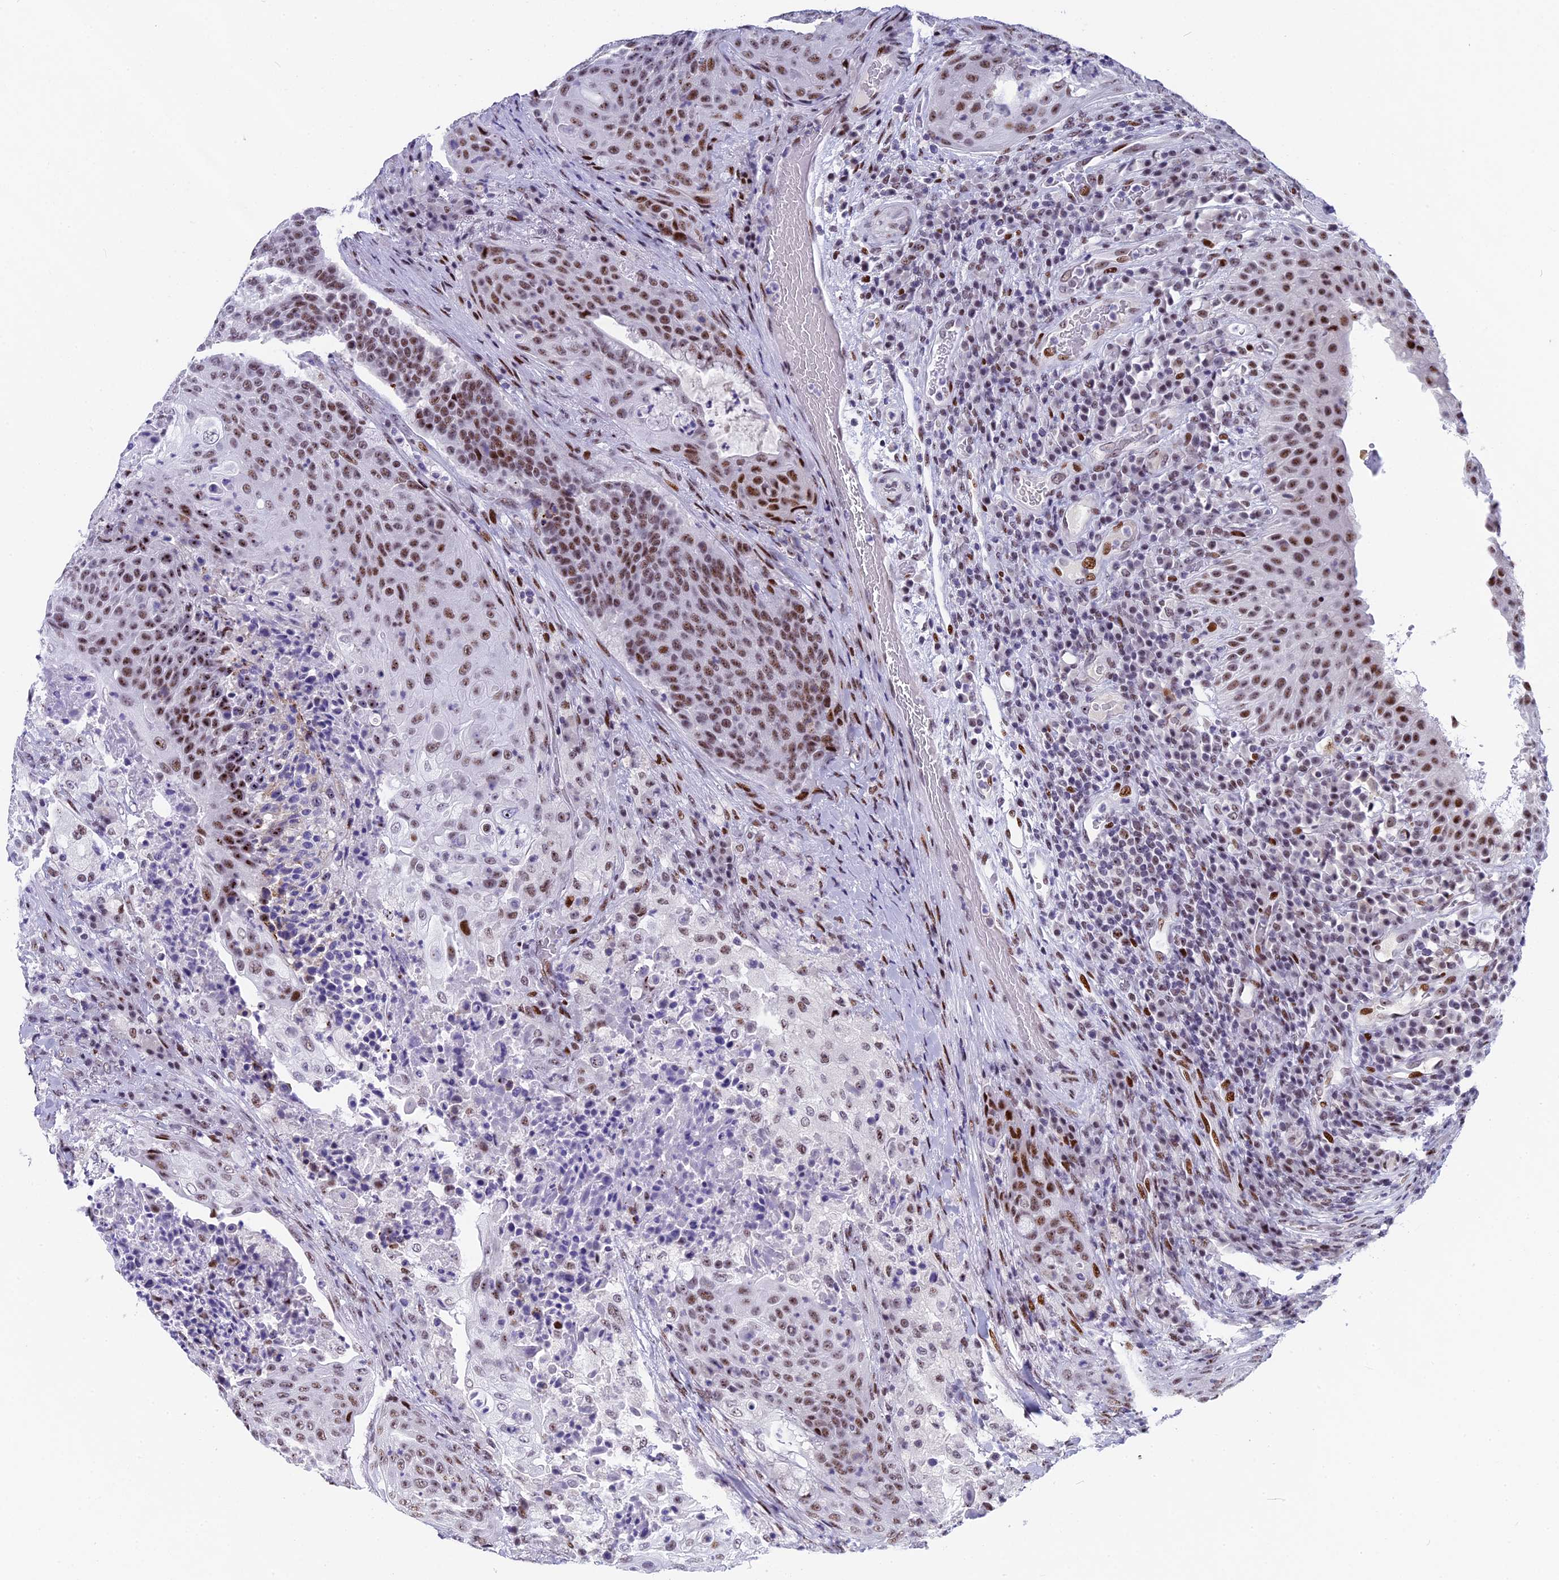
{"staining": {"intensity": "moderate", "quantity": ">75%", "location": "nuclear"}, "tissue": "urothelial cancer", "cell_type": "Tumor cells", "image_type": "cancer", "snomed": [{"axis": "morphology", "description": "Urothelial carcinoma, High grade"}, {"axis": "topography", "description": "Urinary bladder"}], "caption": "Immunohistochemical staining of human urothelial carcinoma (high-grade) demonstrates medium levels of moderate nuclear expression in approximately >75% of tumor cells. (brown staining indicates protein expression, while blue staining denotes nuclei).", "gene": "NSA2", "patient": {"sex": "female", "age": 63}}